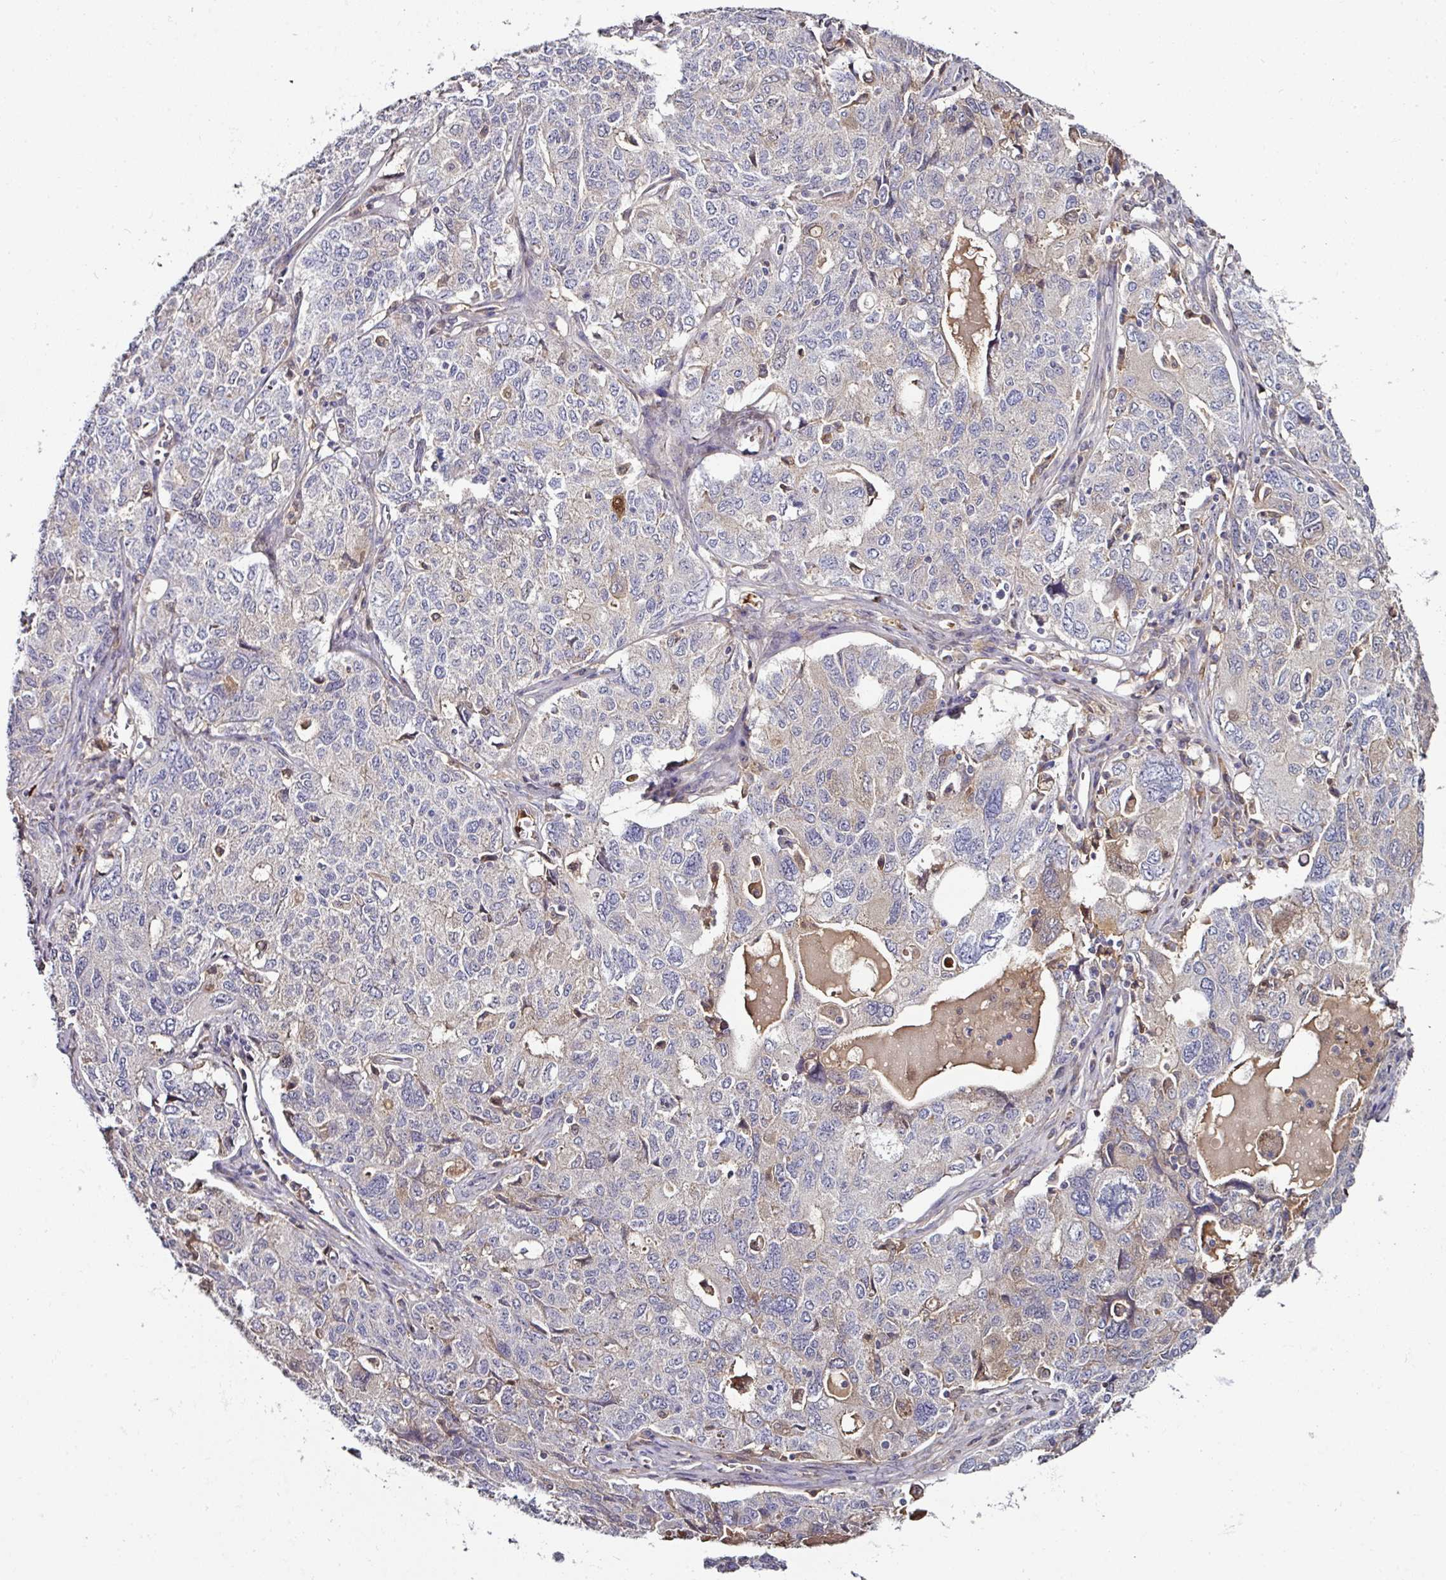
{"staining": {"intensity": "weak", "quantity": "<25%", "location": "cytoplasmic/membranous"}, "tissue": "ovarian cancer", "cell_type": "Tumor cells", "image_type": "cancer", "snomed": [{"axis": "morphology", "description": "Carcinoma, endometroid"}, {"axis": "topography", "description": "Ovary"}], "caption": "A high-resolution micrograph shows immunohistochemistry staining of ovarian cancer, which exhibits no significant positivity in tumor cells. (Brightfield microscopy of DAB IHC at high magnification).", "gene": "CTDSP2", "patient": {"sex": "female", "age": 62}}